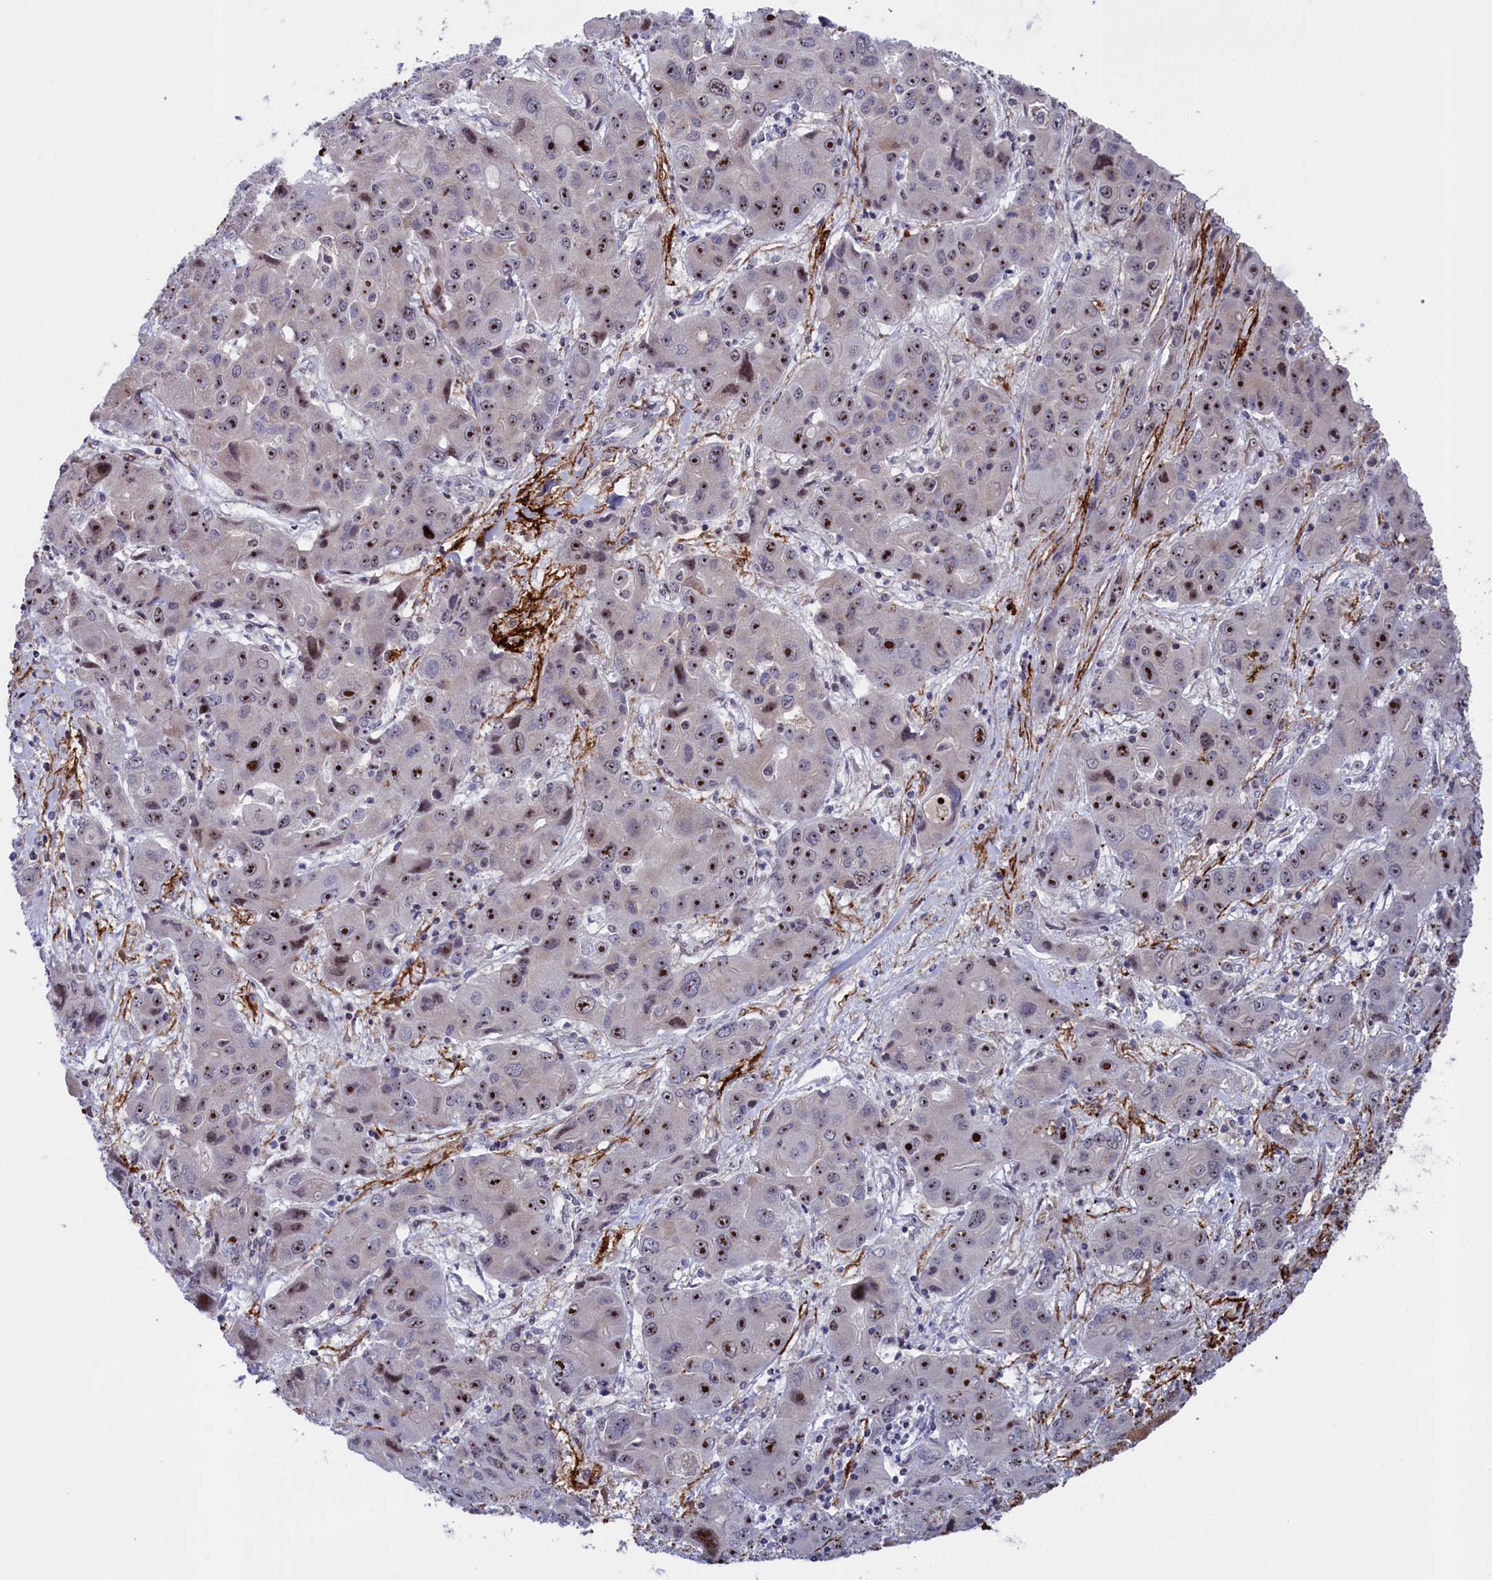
{"staining": {"intensity": "strong", "quantity": ">75%", "location": "nuclear"}, "tissue": "liver cancer", "cell_type": "Tumor cells", "image_type": "cancer", "snomed": [{"axis": "morphology", "description": "Cholangiocarcinoma"}, {"axis": "topography", "description": "Liver"}], "caption": "Cholangiocarcinoma (liver) stained with IHC demonstrates strong nuclear expression in approximately >75% of tumor cells.", "gene": "PPAN", "patient": {"sex": "male", "age": 67}}